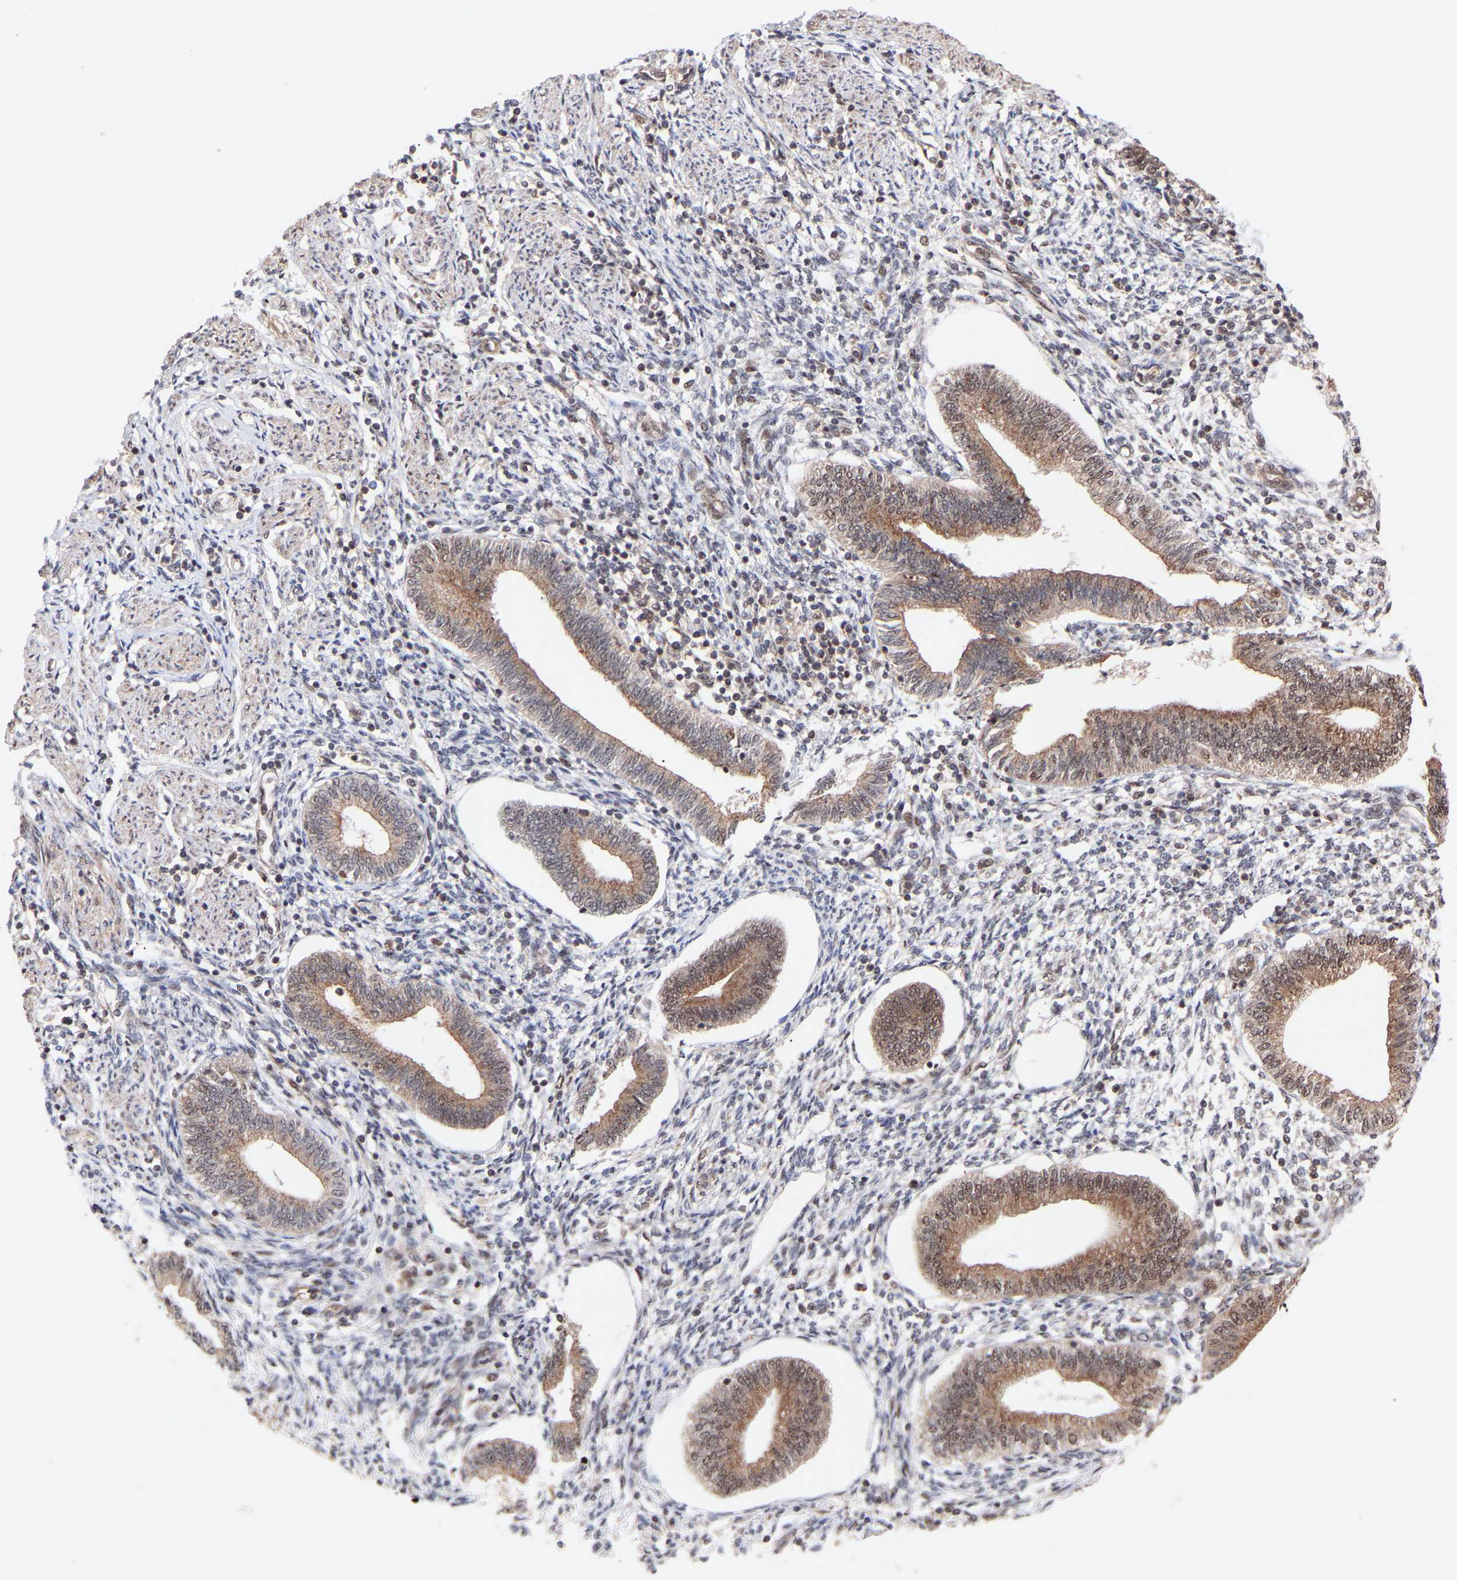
{"staining": {"intensity": "weak", "quantity": "<25%", "location": "cytoplasmic/membranous"}, "tissue": "endometrium", "cell_type": "Cells in endometrial stroma", "image_type": "normal", "snomed": [{"axis": "morphology", "description": "Normal tissue, NOS"}, {"axis": "topography", "description": "Endometrium"}], "caption": "Normal endometrium was stained to show a protein in brown. There is no significant expression in cells in endometrial stroma. (DAB immunohistochemistry visualized using brightfield microscopy, high magnification).", "gene": "PDLIM5", "patient": {"sex": "female", "age": 50}}